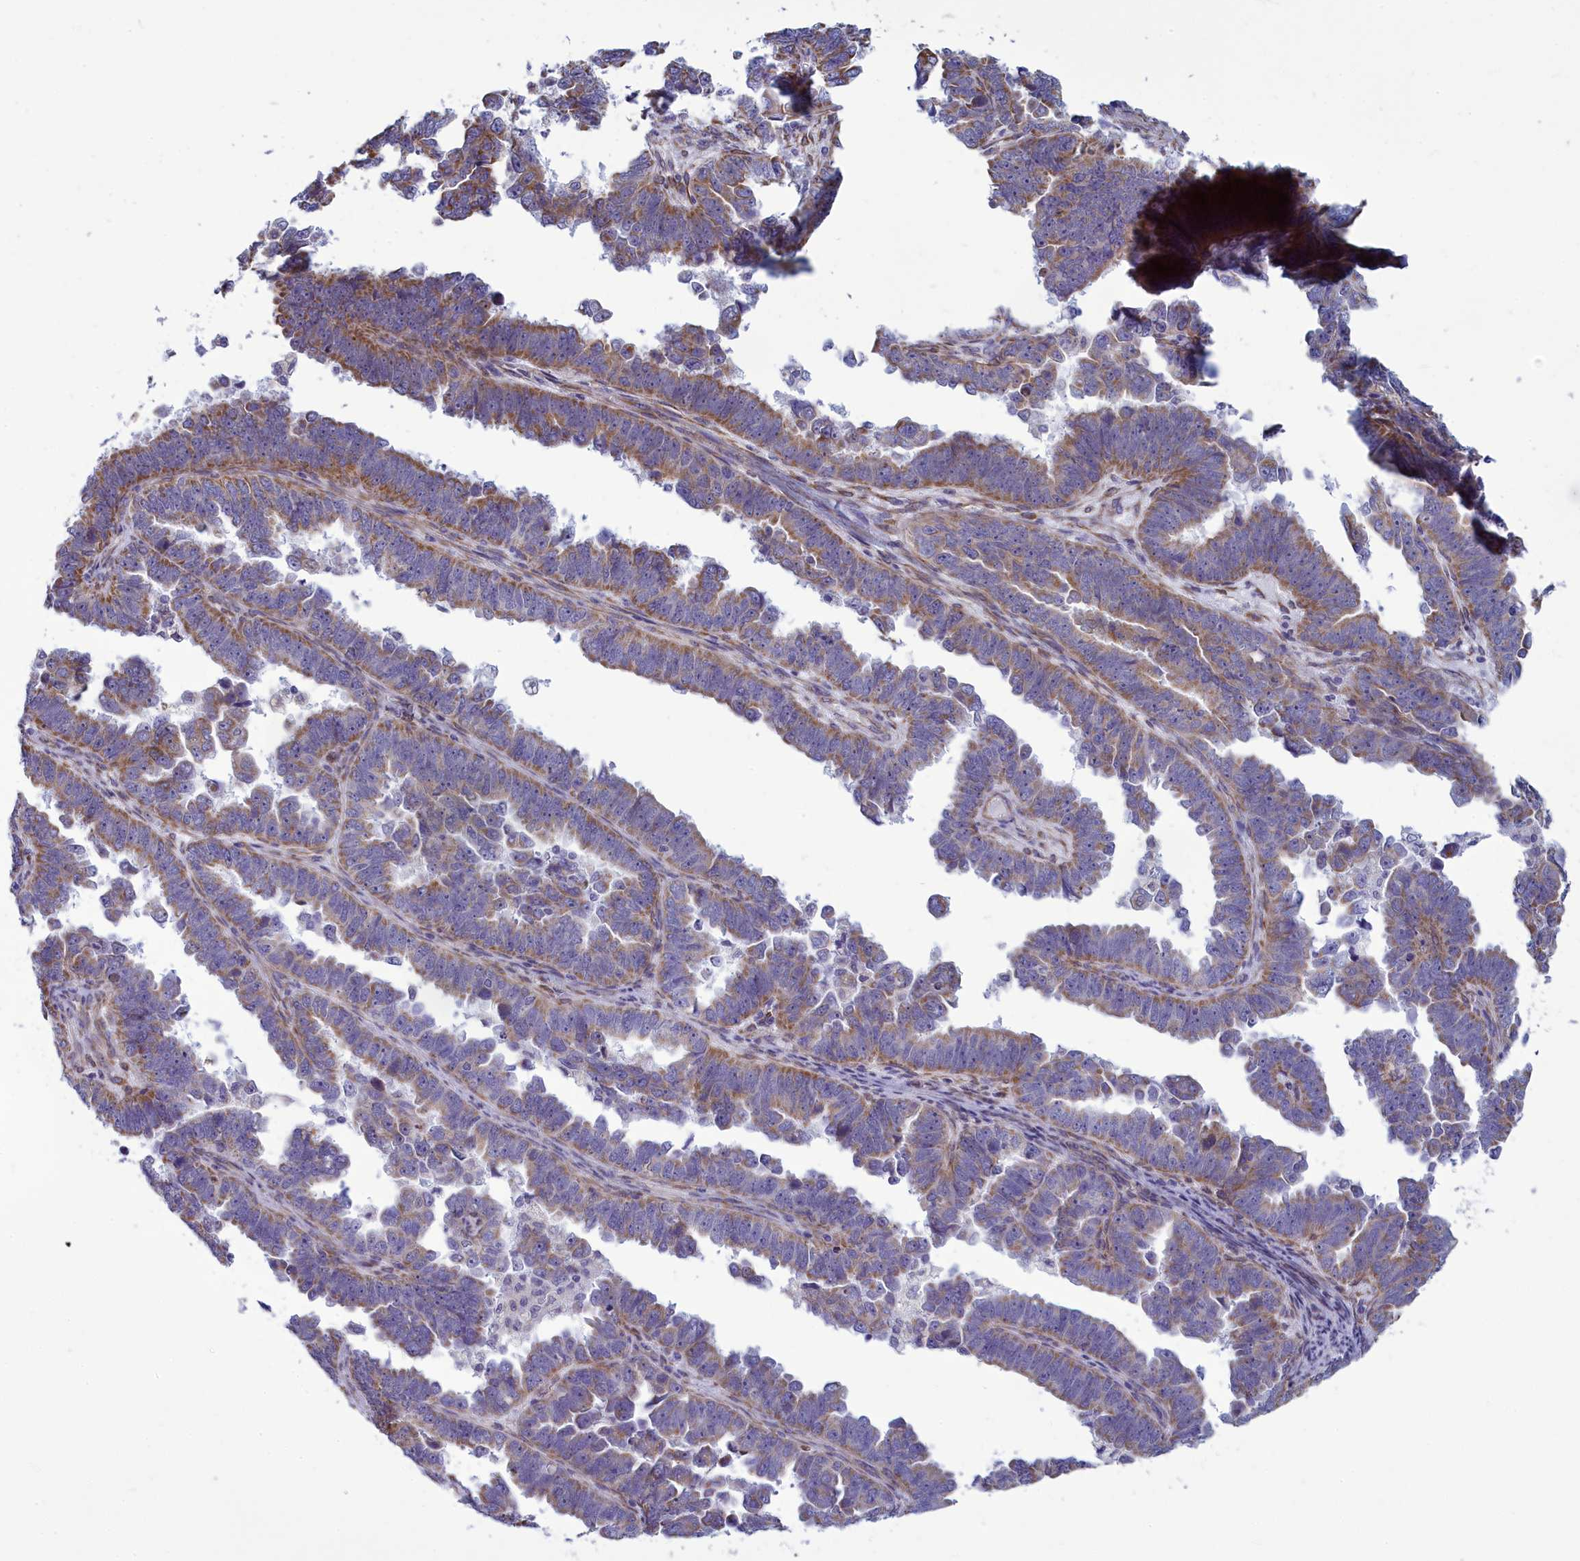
{"staining": {"intensity": "moderate", "quantity": "25%-75%", "location": "cytoplasmic/membranous"}, "tissue": "endometrial cancer", "cell_type": "Tumor cells", "image_type": "cancer", "snomed": [{"axis": "morphology", "description": "Adenocarcinoma, NOS"}, {"axis": "topography", "description": "Endometrium"}], "caption": "The histopathology image reveals immunohistochemical staining of endometrial cancer (adenocarcinoma). There is moderate cytoplasmic/membranous positivity is identified in approximately 25%-75% of tumor cells. The staining is performed using DAB brown chromogen to label protein expression. The nuclei are counter-stained blue using hematoxylin.", "gene": "CENATAC", "patient": {"sex": "female", "age": 75}}